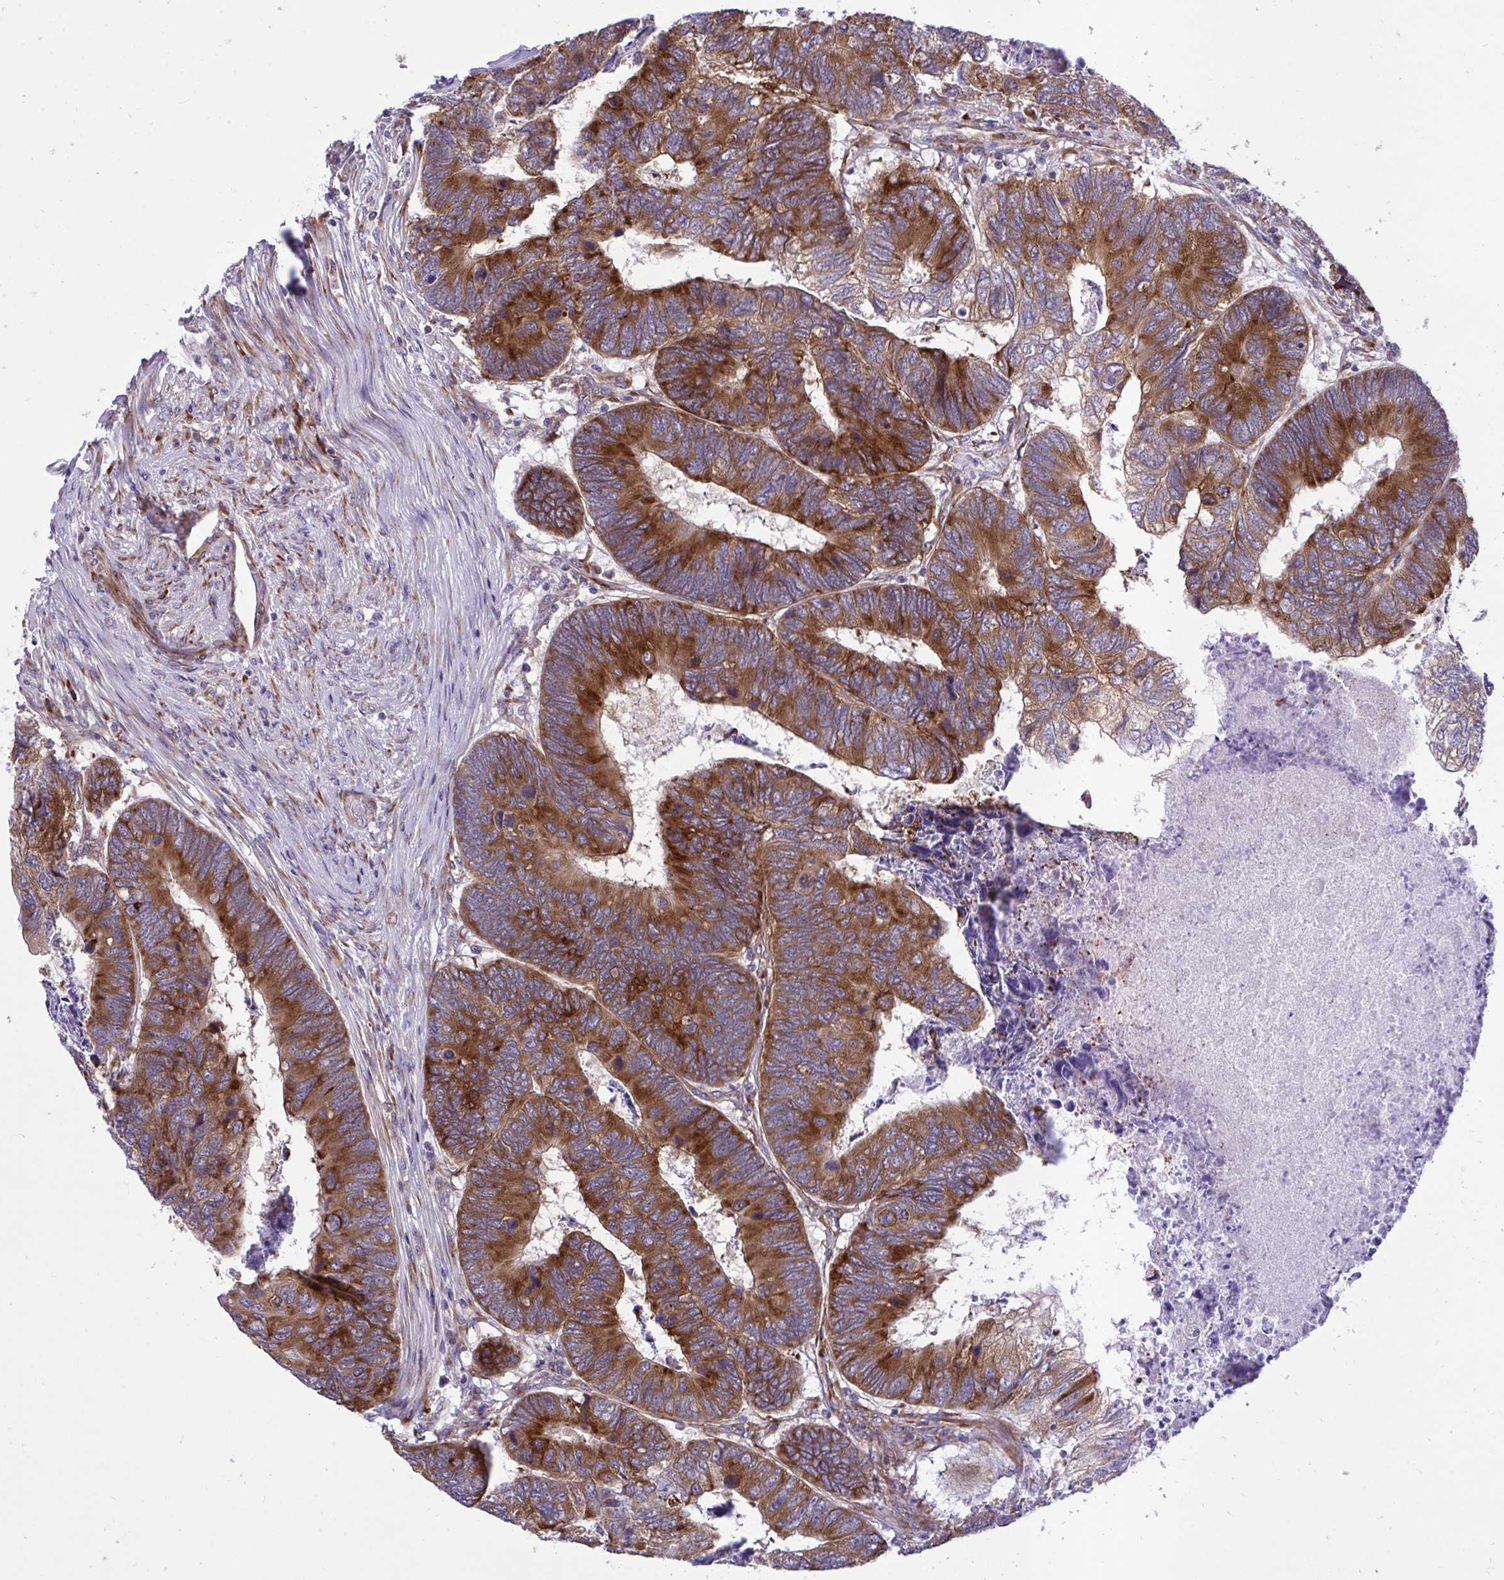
{"staining": {"intensity": "strong", "quantity": ">75%", "location": "cytoplasmic/membranous"}, "tissue": "colorectal cancer", "cell_type": "Tumor cells", "image_type": "cancer", "snomed": [{"axis": "morphology", "description": "Adenocarcinoma, NOS"}, {"axis": "topography", "description": "Colon"}], "caption": "Strong cytoplasmic/membranous protein positivity is identified in approximately >75% of tumor cells in adenocarcinoma (colorectal).", "gene": "RPS15", "patient": {"sex": "female", "age": 67}}